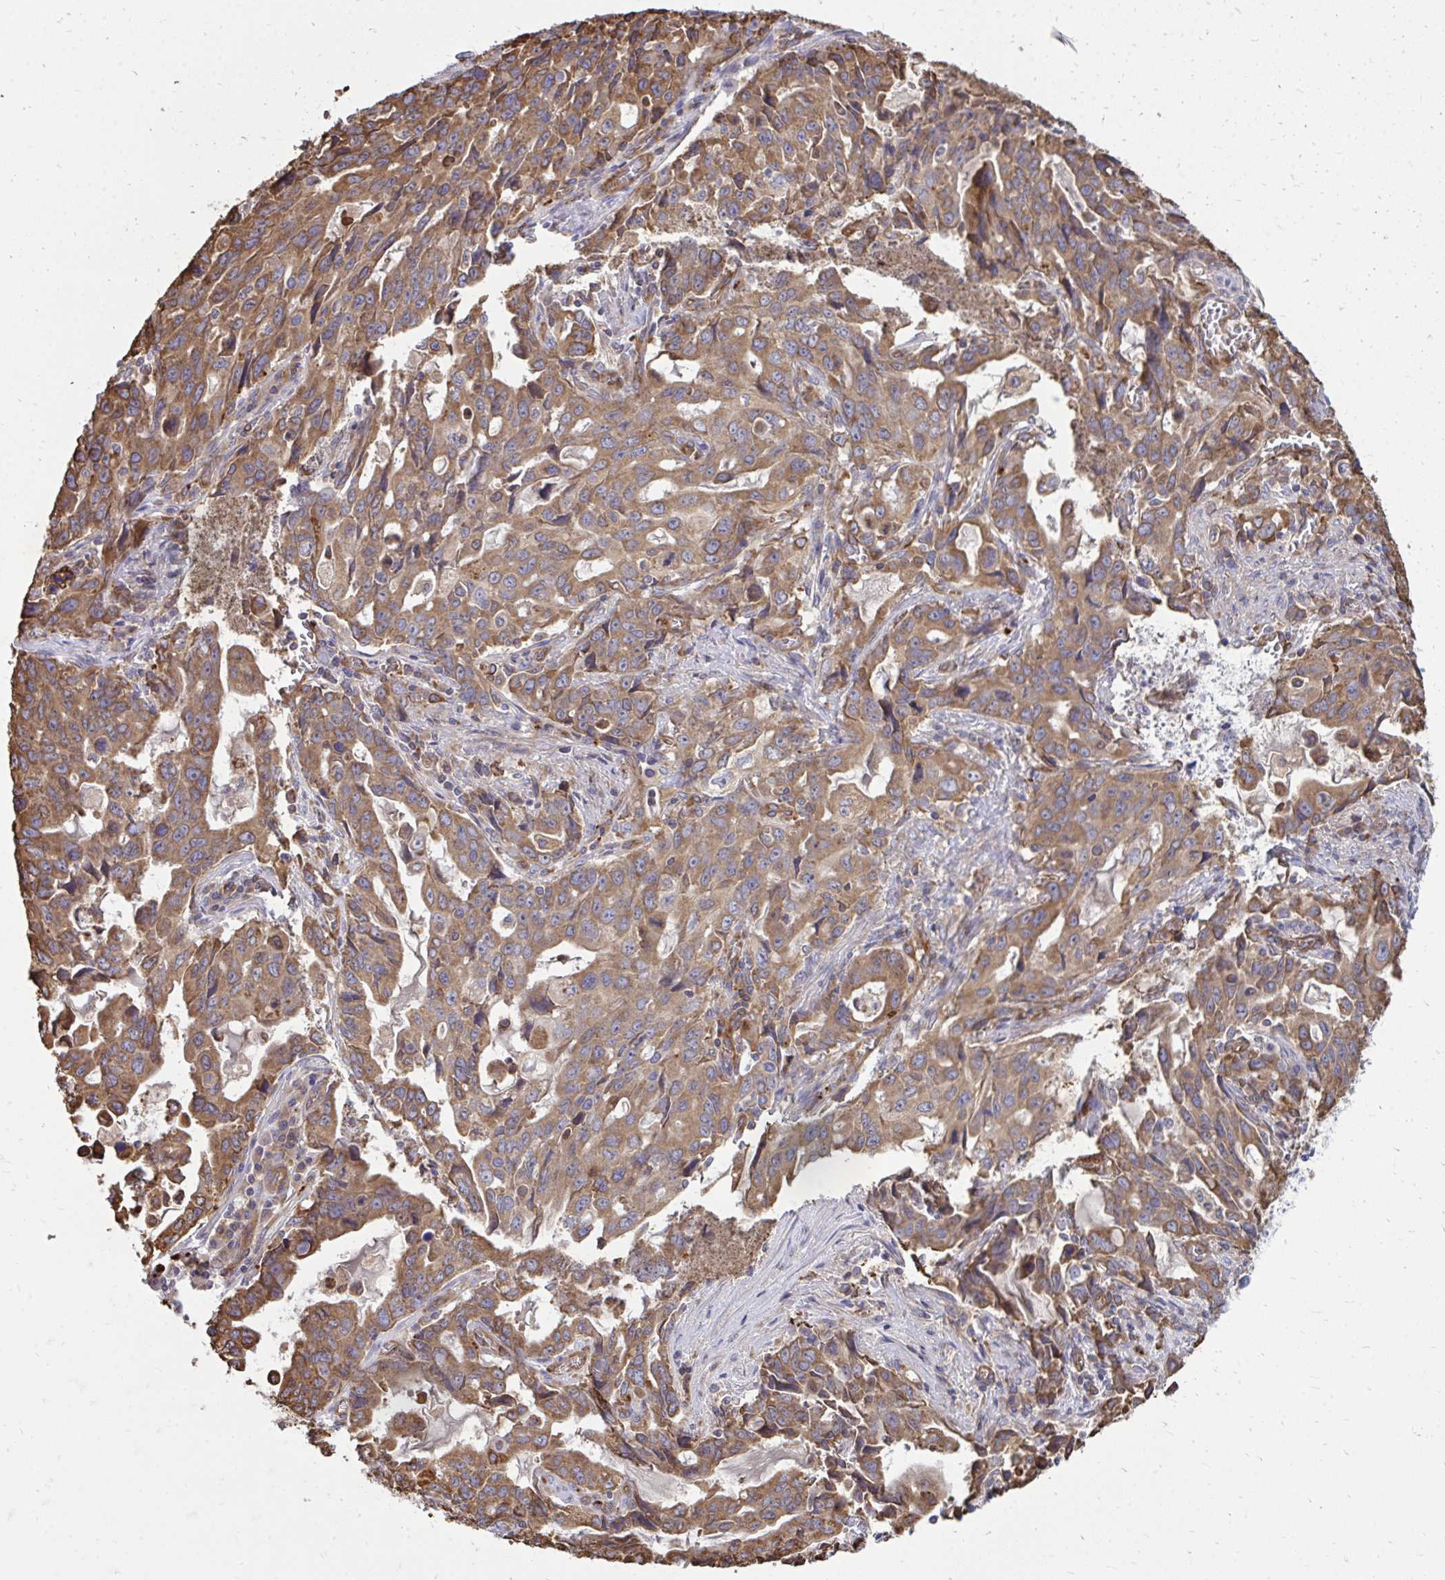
{"staining": {"intensity": "moderate", "quantity": ">75%", "location": "cytoplasmic/membranous"}, "tissue": "stomach cancer", "cell_type": "Tumor cells", "image_type": "cancer", "snomed": [{"axis": "morphology", "description": "Adenocarcinoma, NOS"}, {"axis": "topography", "description": "Stomach, upper"}], "caption": "Brown immunohistochemical staining in stomach cancer displays moderate cytoplasmic/membranous staining in approximately >75% of tumor cells.", "gene": "ASAP1", "patient": {"sex": "male", "age": 85}}